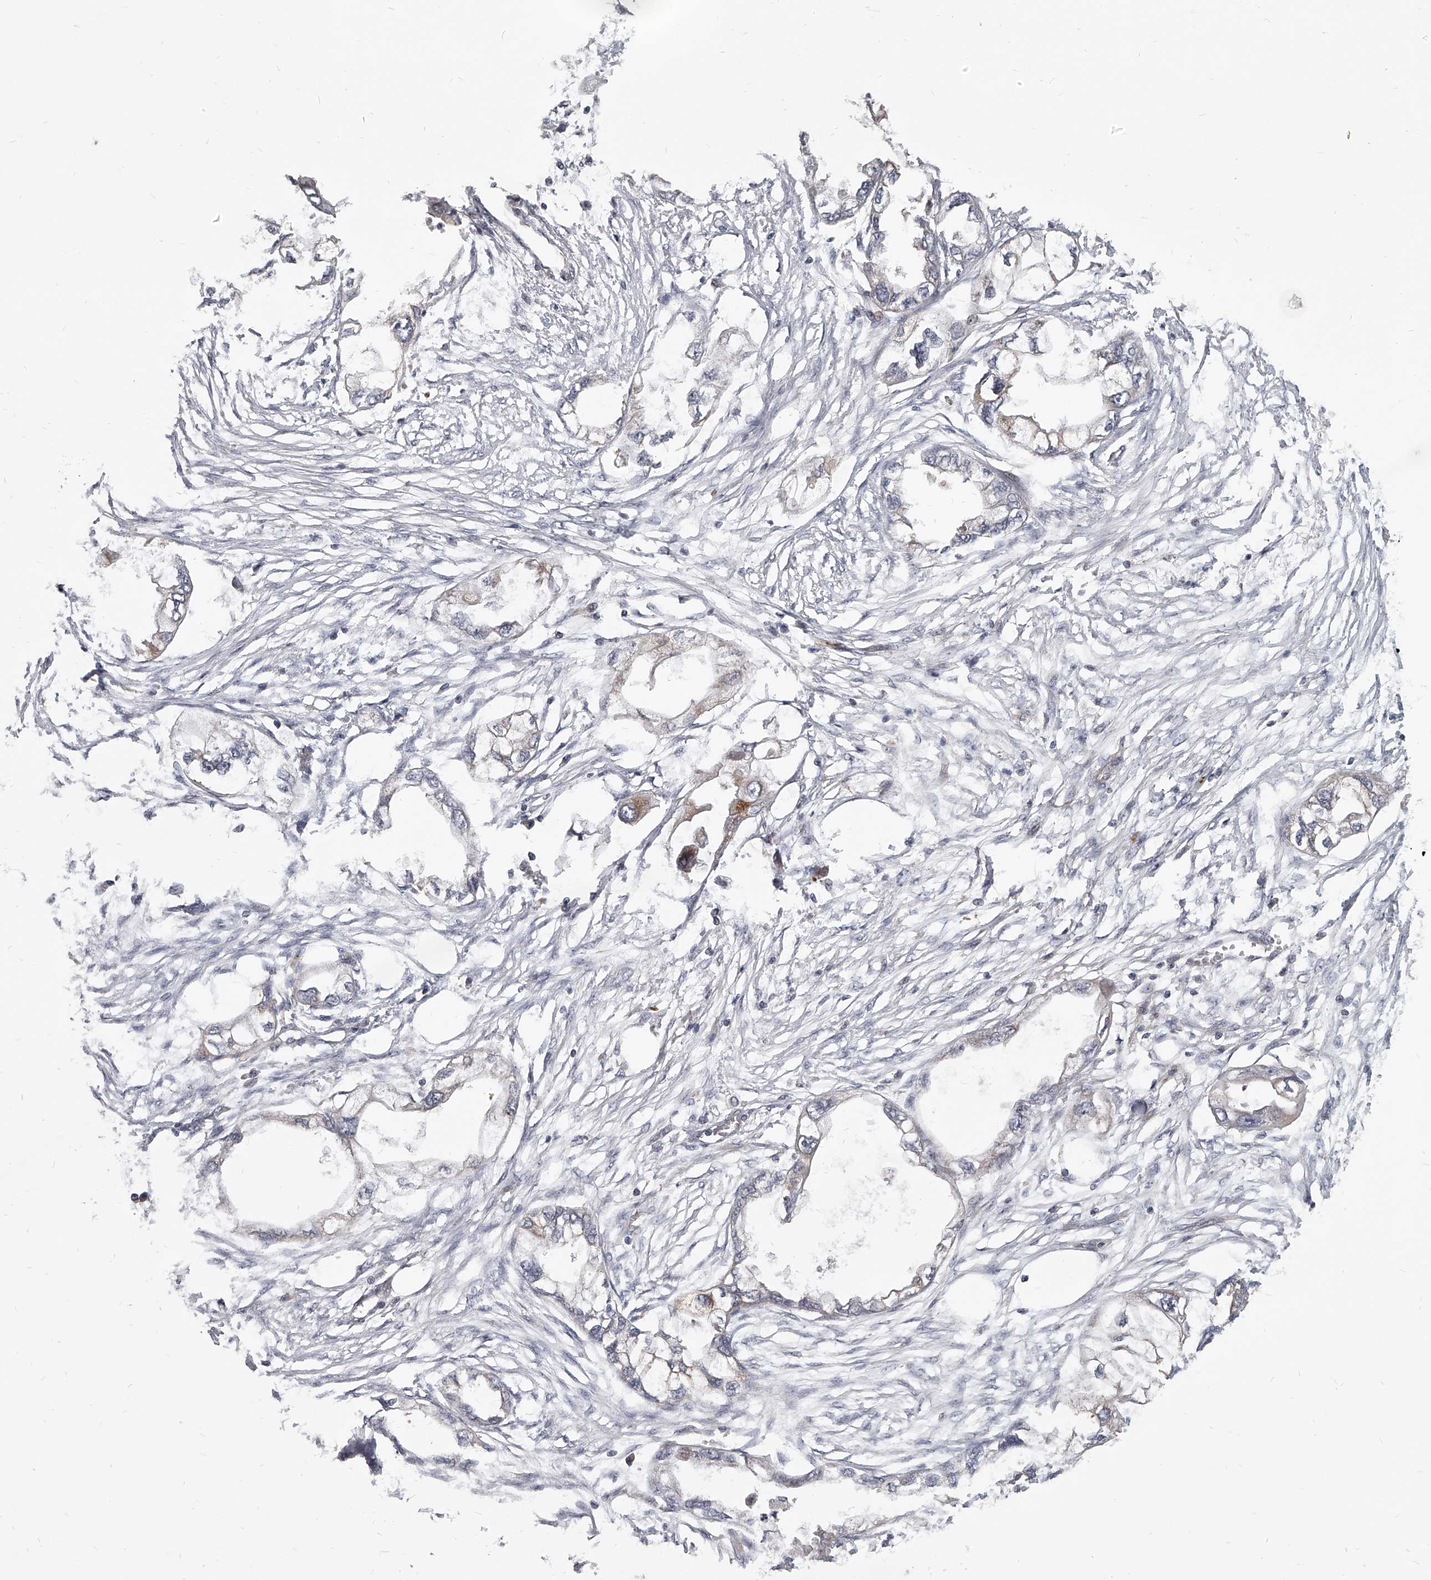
{"staining": {"intensity": "weak", "quantity": "<25%", "location": "cytoplasmic/membranous"}, "tissue": "endometrial cancer", "cell_type": "Tumor cells", "image_type": "cancer", "snomed": [{"axis": "morphology", "description": "Adenocarcinoma, NOS"}, {"axis": "morphology", "description": "Adenocarcinoma, metastatic, NOS"}, {"axis": "topography", "description": "Adipose tissue"}, {"axis": "topography", "description": "Endometrium"}], "caption": "An image of human metastatic adenocarcinoma (endometrial) is negative for staining in tumor cells.", "gene": "SLC37A1", "patient": {"sex": "female", "age": 67}}